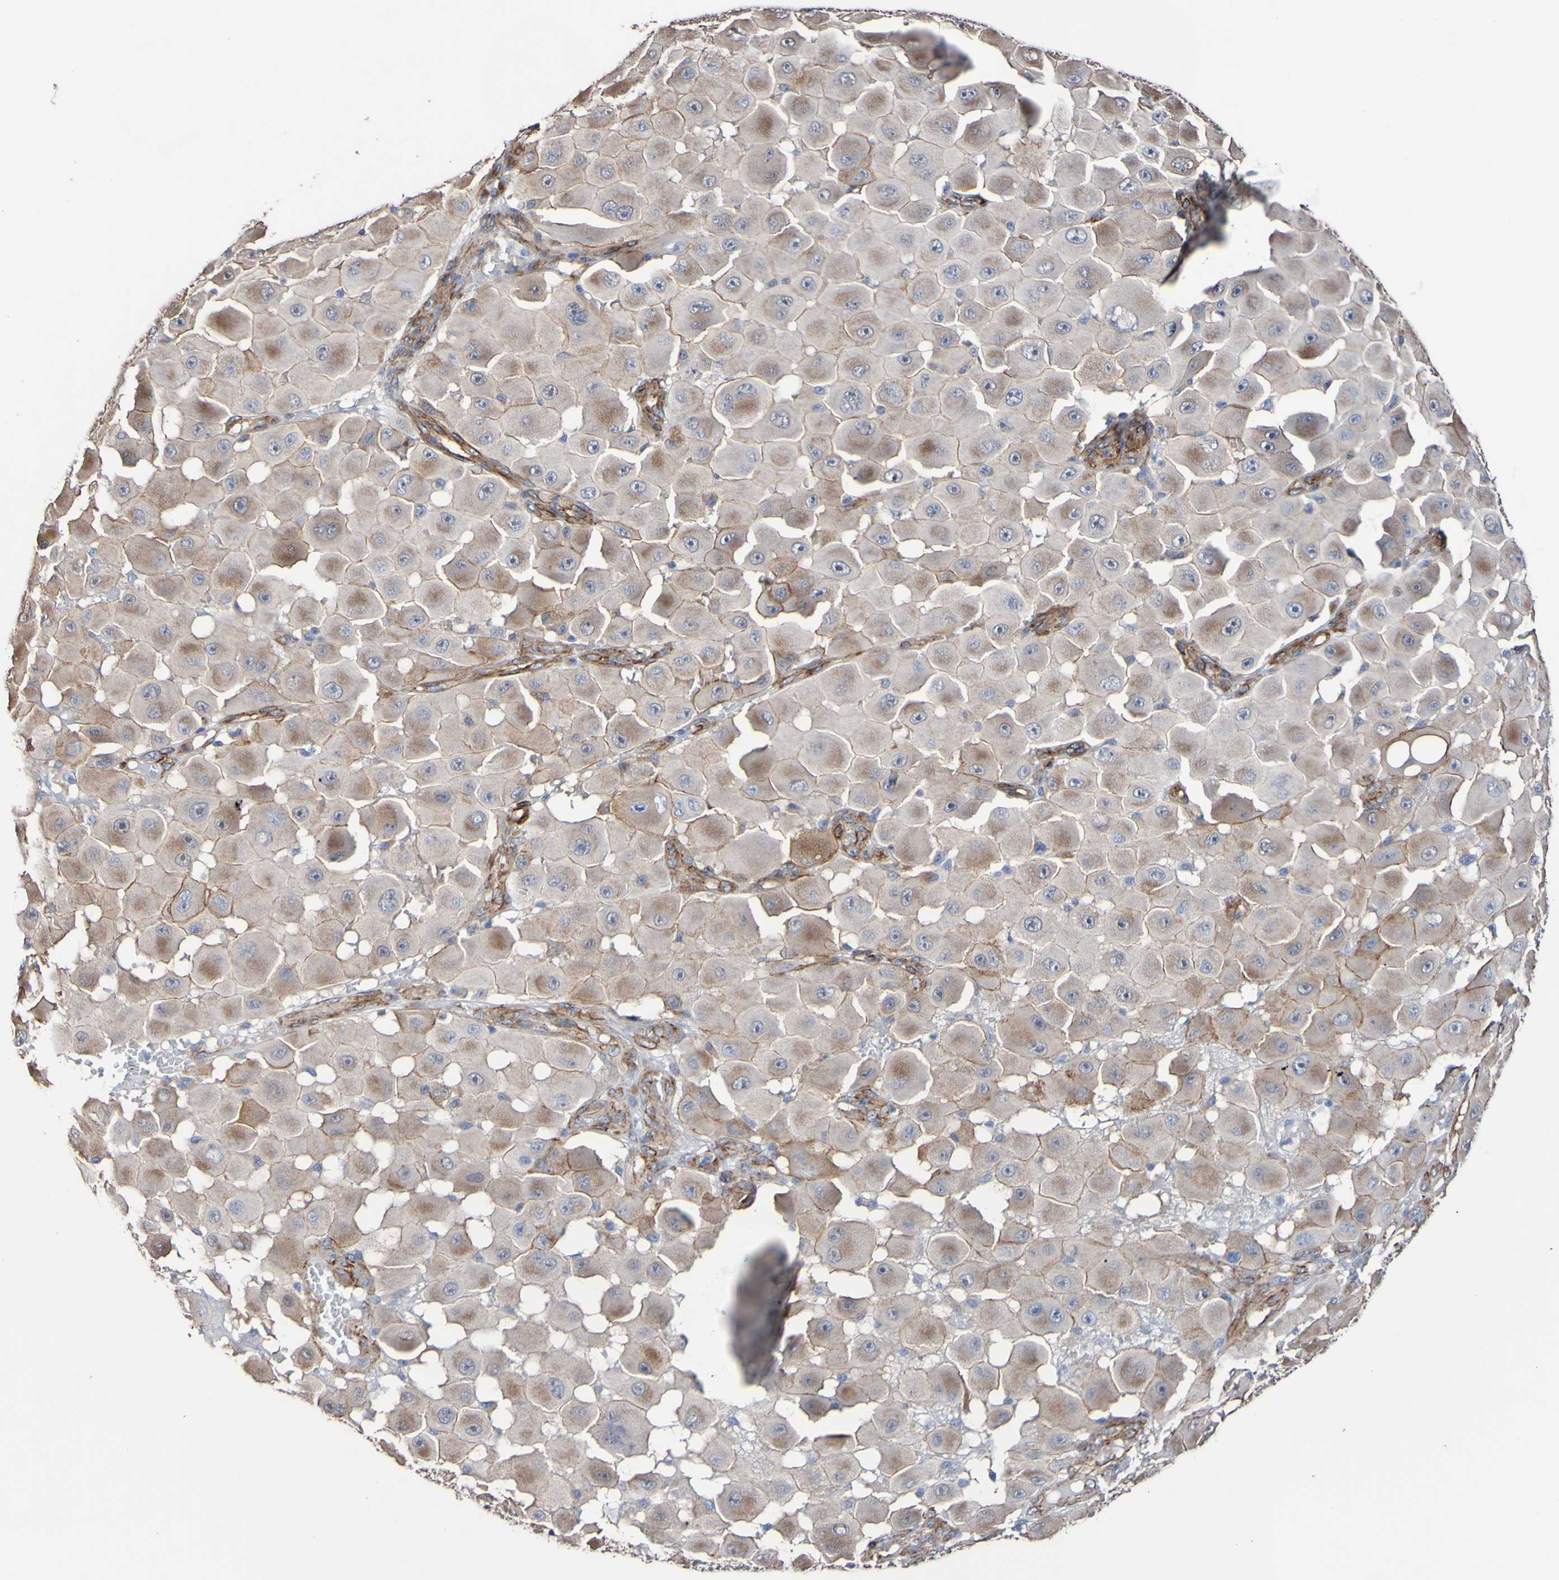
{"staining": {"intensity": "weak", "quantity": ">75%", "location": "cytoplasmic/membranous"}, "tissue": "melanoma", "cell_type": "Tumor cells", "image_type": "cancer", "snomed": [{"axis": "morphology", "description": "Malignant melanoma, NOS"}, {"axis": "topography", "description": "Skin"}], "caption": "Melanoma stained with a protein marker shows weak staining in tumor cells.", "gene": "ELMOD3", "patient": {"sex": "female", "age": 81}}